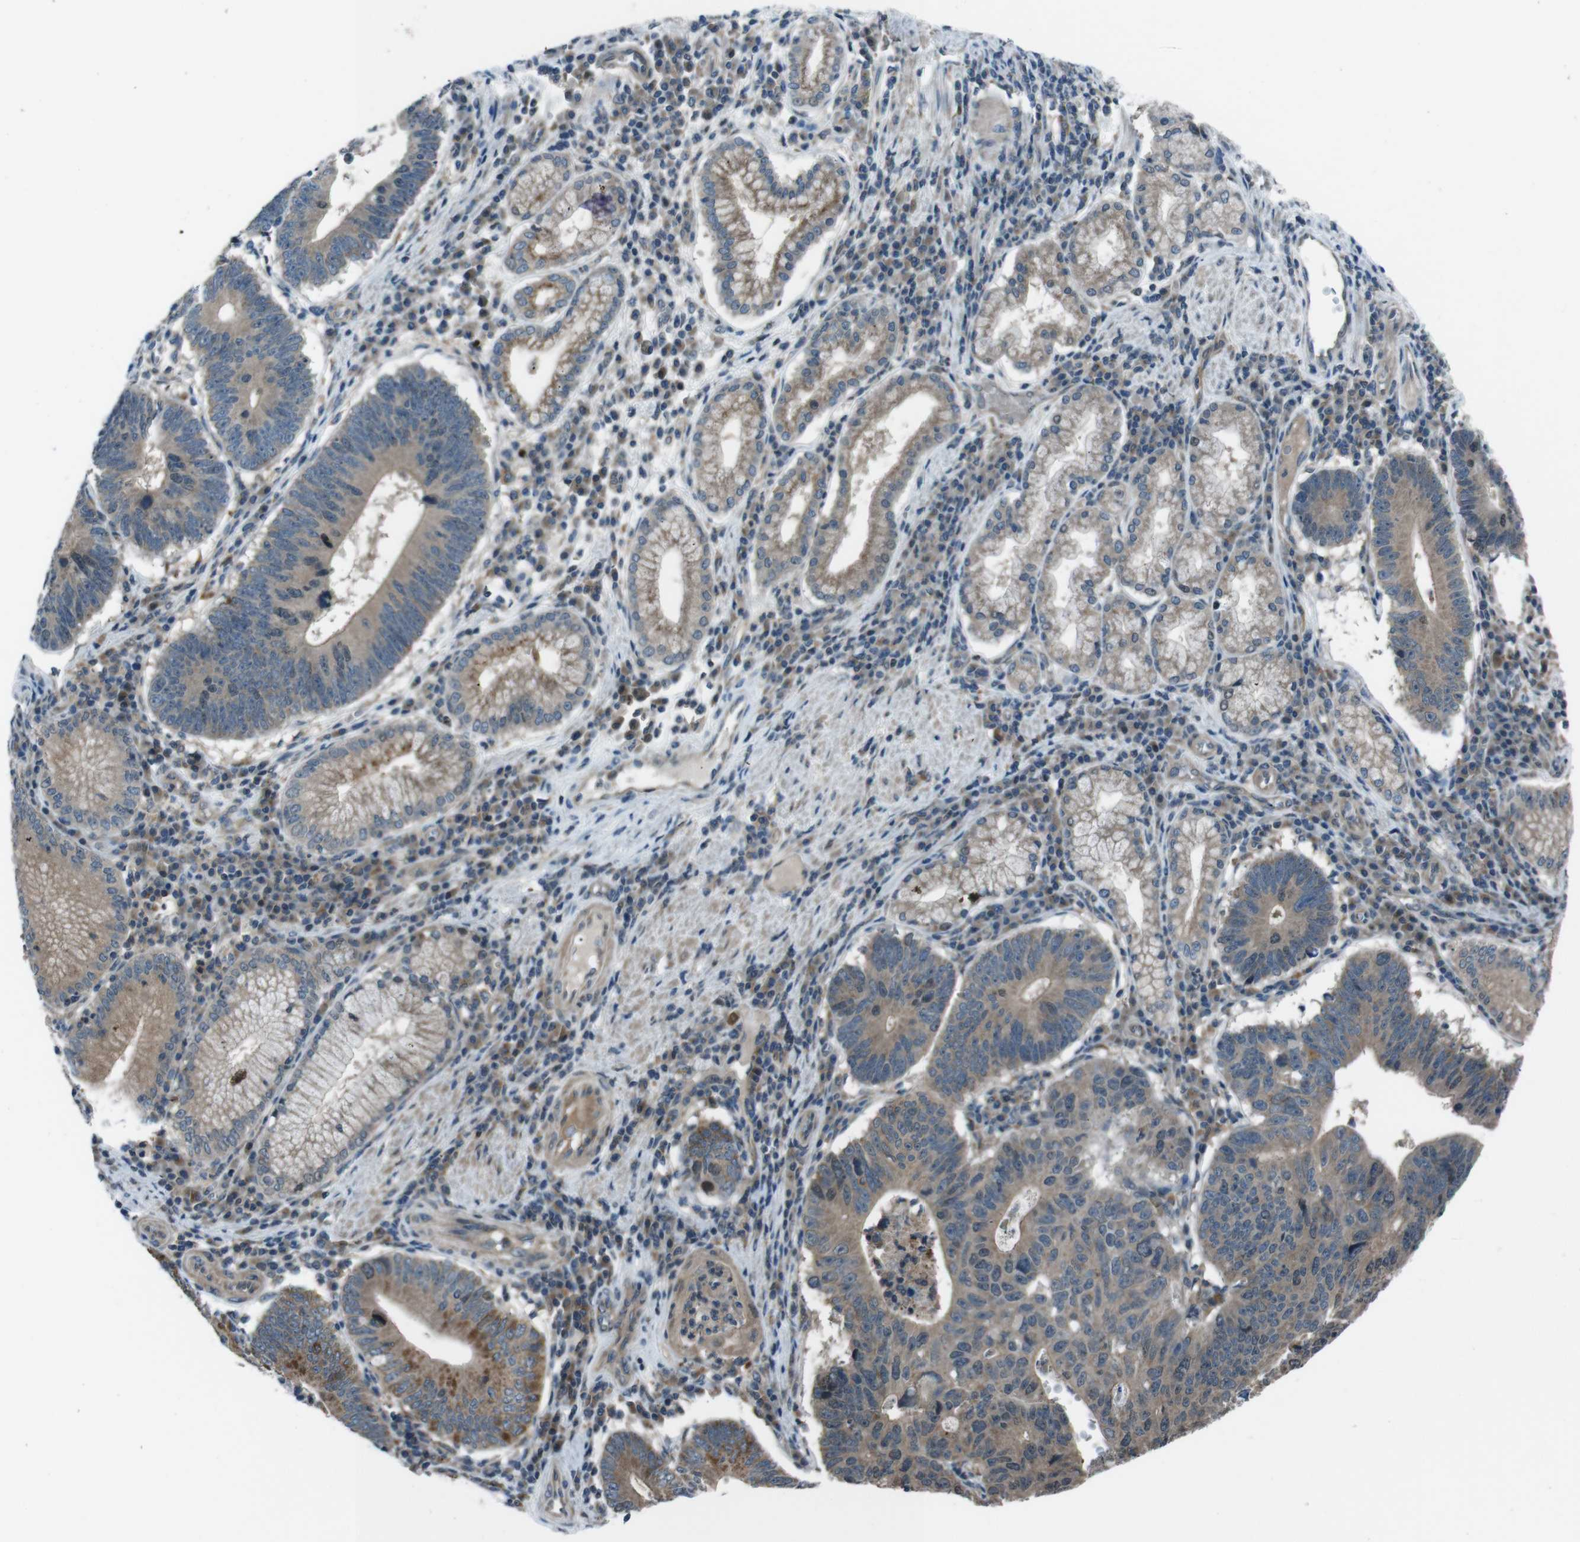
{"staining": {"intensity": "weak", "quantity": ">75%", "location": "cytoplasmic/membranous"}, "tissue": "stomach cancer", "cell_type": "Tumor cells", "image_type": "cancer", "snomed": [{"axis": "morphology", "description": "Adenocarcinoma, NOS"}, {"axis": "topography", "description": "Stomach"}], "caption": "Adenocarcinoma (stomach) stained with a brown dye shows weak cytoplasmic/membranous positive positivity in approximately >75% of tumor cells.", "gene": "SLC27A4", "patient": {"sex": "male", "age": 59}}